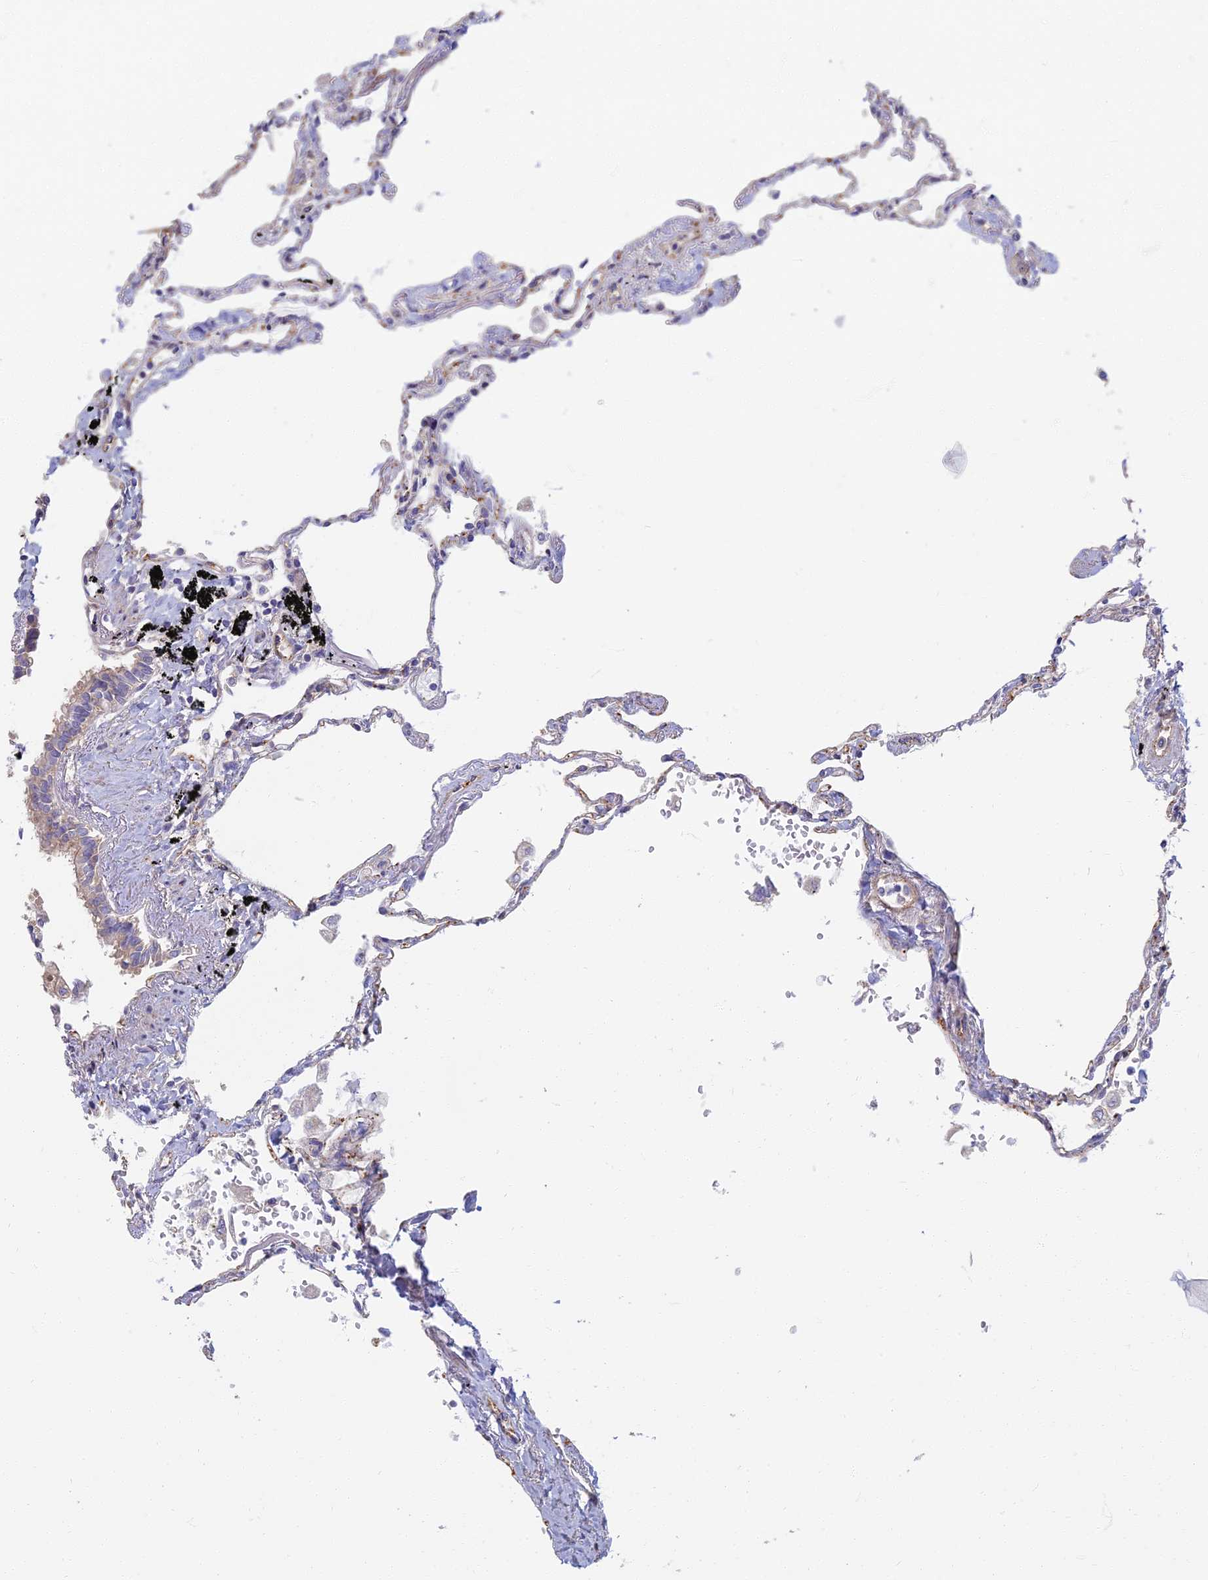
{"staining": {"intensity": "moderate", "quantity": "<25%", "location": "cytoplasmic/membranous"}, "tissue": "lung", "cell_type": "Alveolar cells", "image_type": "normal", "snomed": [{"axis": "morphology", "description": "Normal tissue, NOS"}, {"axis": "topography", "description": "Lung"}], "caption": "Immunohistochemistry micrograph of unremarkable human lung stained for a protein (brown), which displays low levels of moderate cytoplasmic/membranous expression in about <25% of alveolar cells.", "gene": "RBSN", "patient": {"sex": "female", "age": 67}}